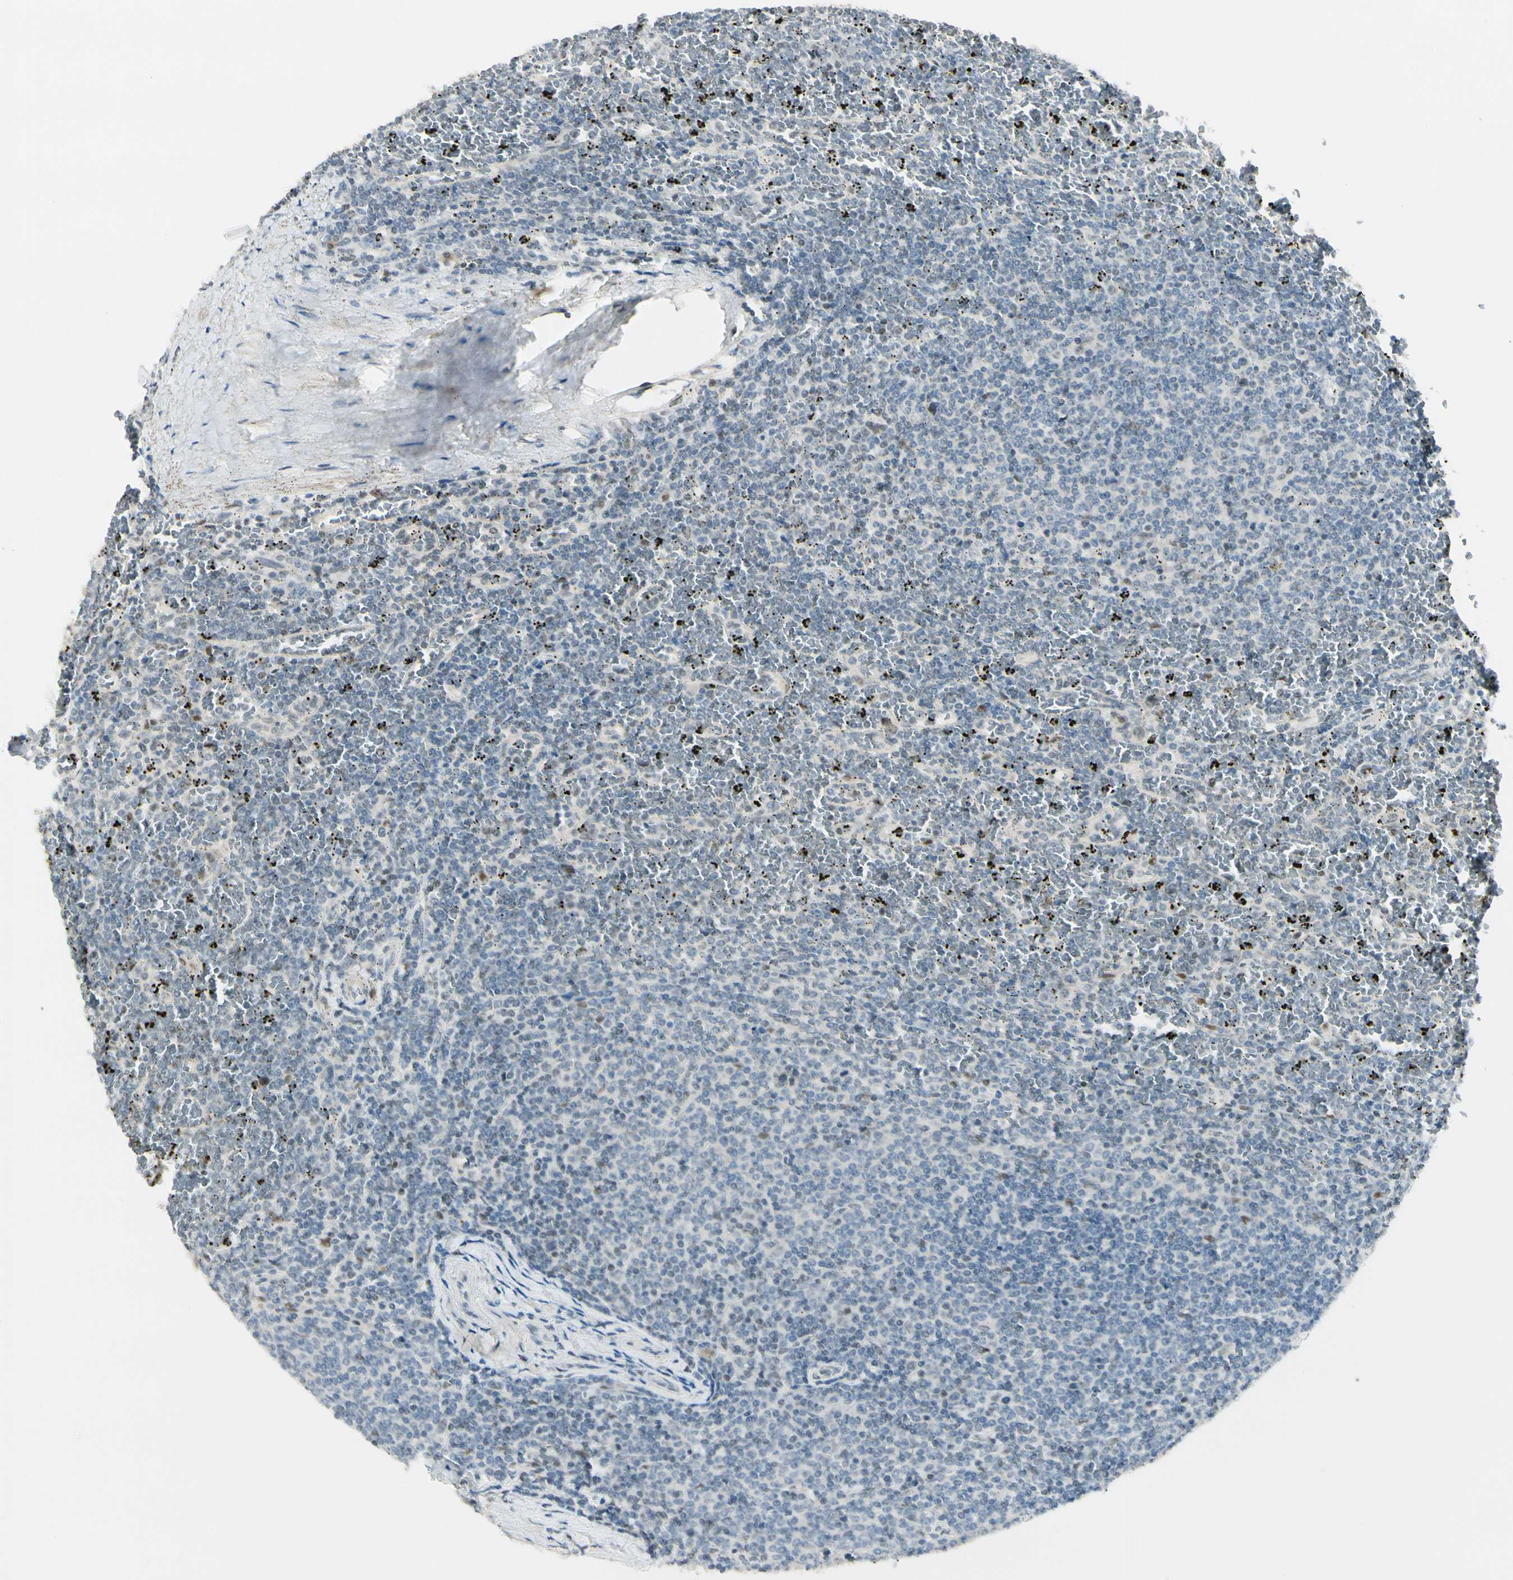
{"staining": {"intensity": "weak", "quantity": "<25%", "location": "nuclear"}, "tissue": "lymphoma", "cell_type": "Tumor cells", "image_type": "cancer", "snomed": [{"axis": "morphology", "description": "Malignant lymphoma, non-Hodgkin's type, Low grade"}, {"axis": "topography", "description": "Spleen"}], "caption": "Micrograph shows no protein positivity in tumor cells of lymphoma tissue. (Brightfield microscopy of DAB immunohistochemistry at high magnification).", "gene": "ATXN1", "patient": {"sex": "female", "age": 77}}